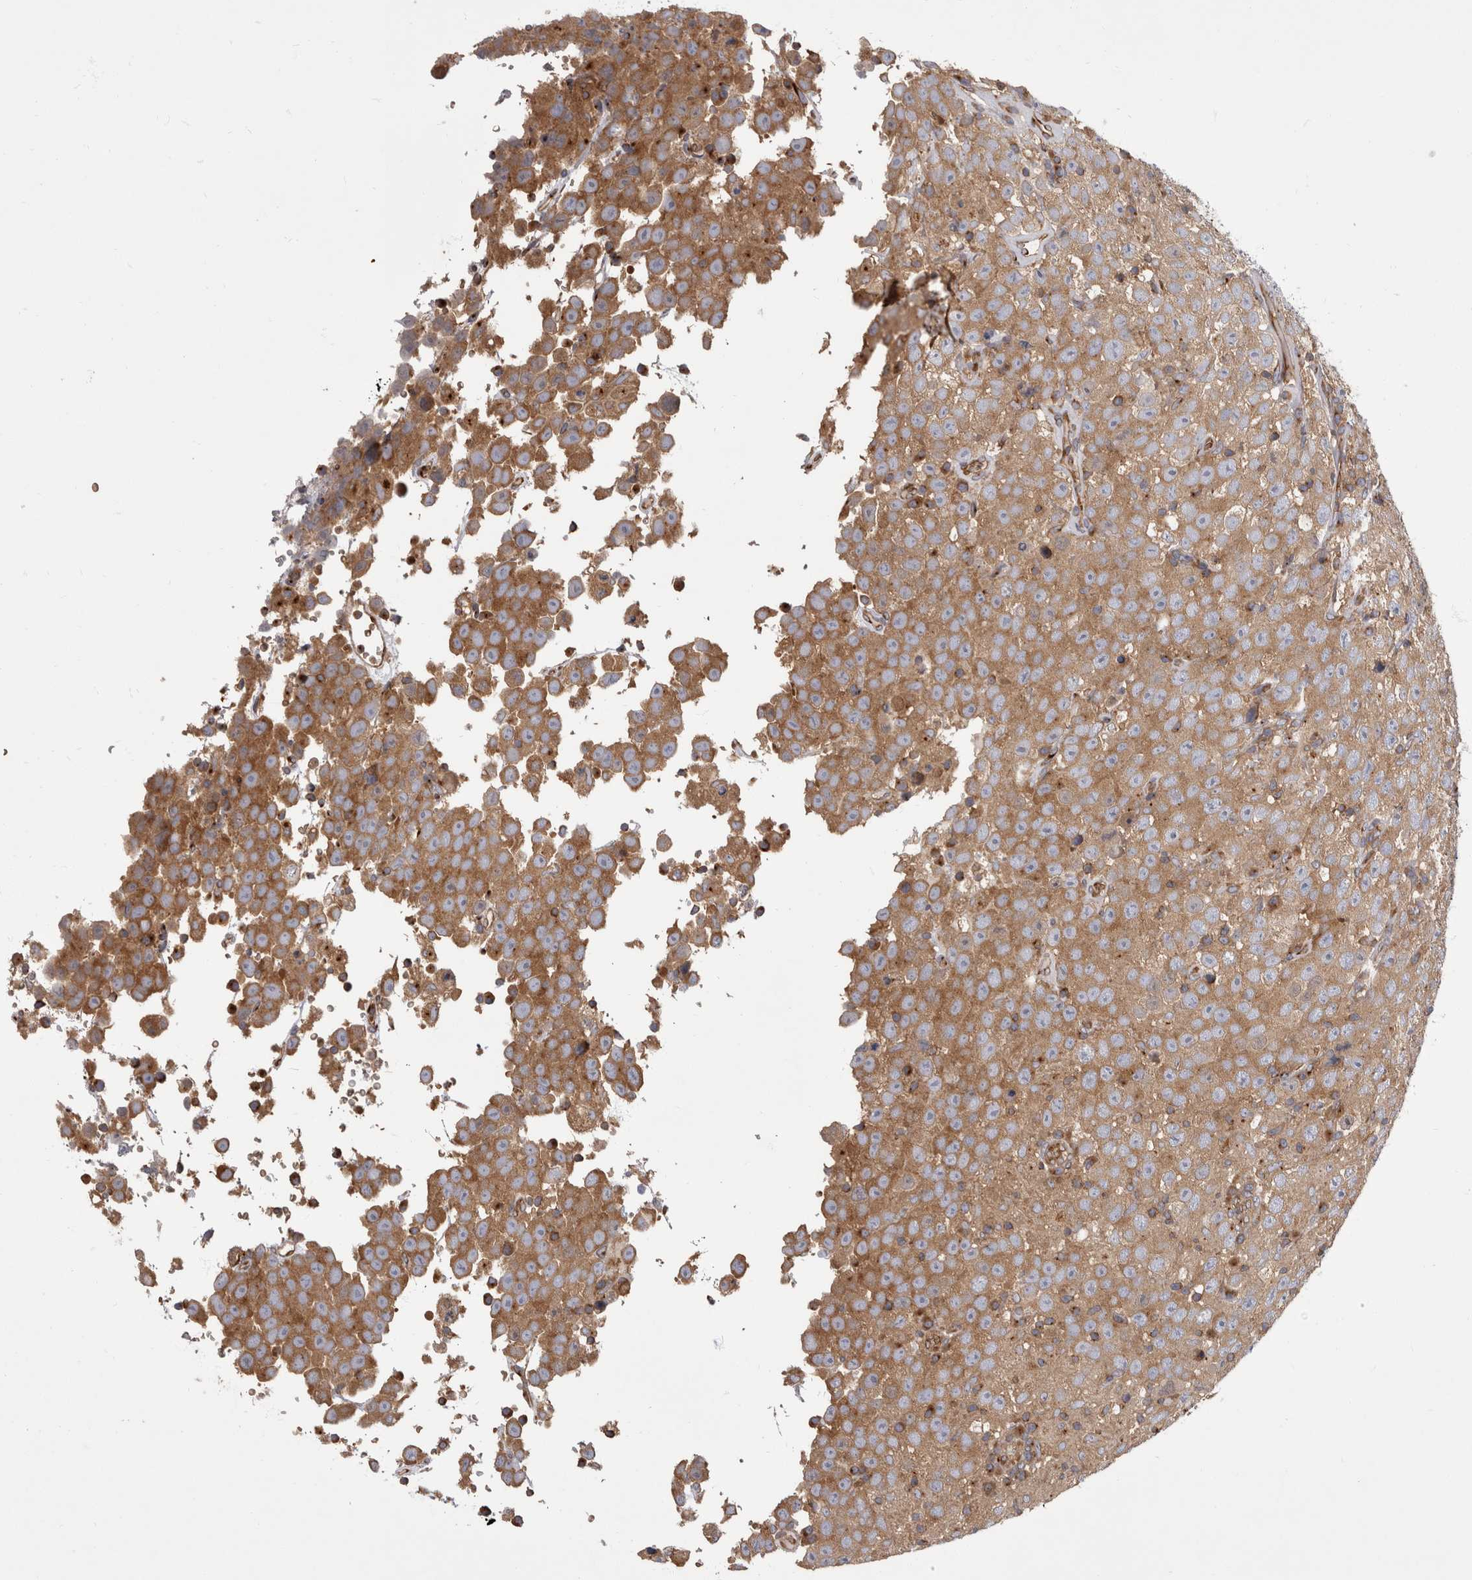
{"staining": {"intensity": "moderate", "quantity": "25%-75%", "location": "cytoplasmic/membranous"}, "tissue": "testis cancer", "cell_type": "Tumor cells", "image_type": "cancer", "snomed": [{"axis": "morphology", "description": "Seminoma, NOS"}, {"axis": "topography", "description": "Testis"}], "caption": "DAB (3,3'-diaminobenzidine) immunohistochemical staining of human testis cancer (seminoma) exhibits moderate cytoplasmic/membranous protein expression in about 25%-75% of tumor cells.", "gene": "HOOK3", "patient": {"sex": "male", "age": 41}}